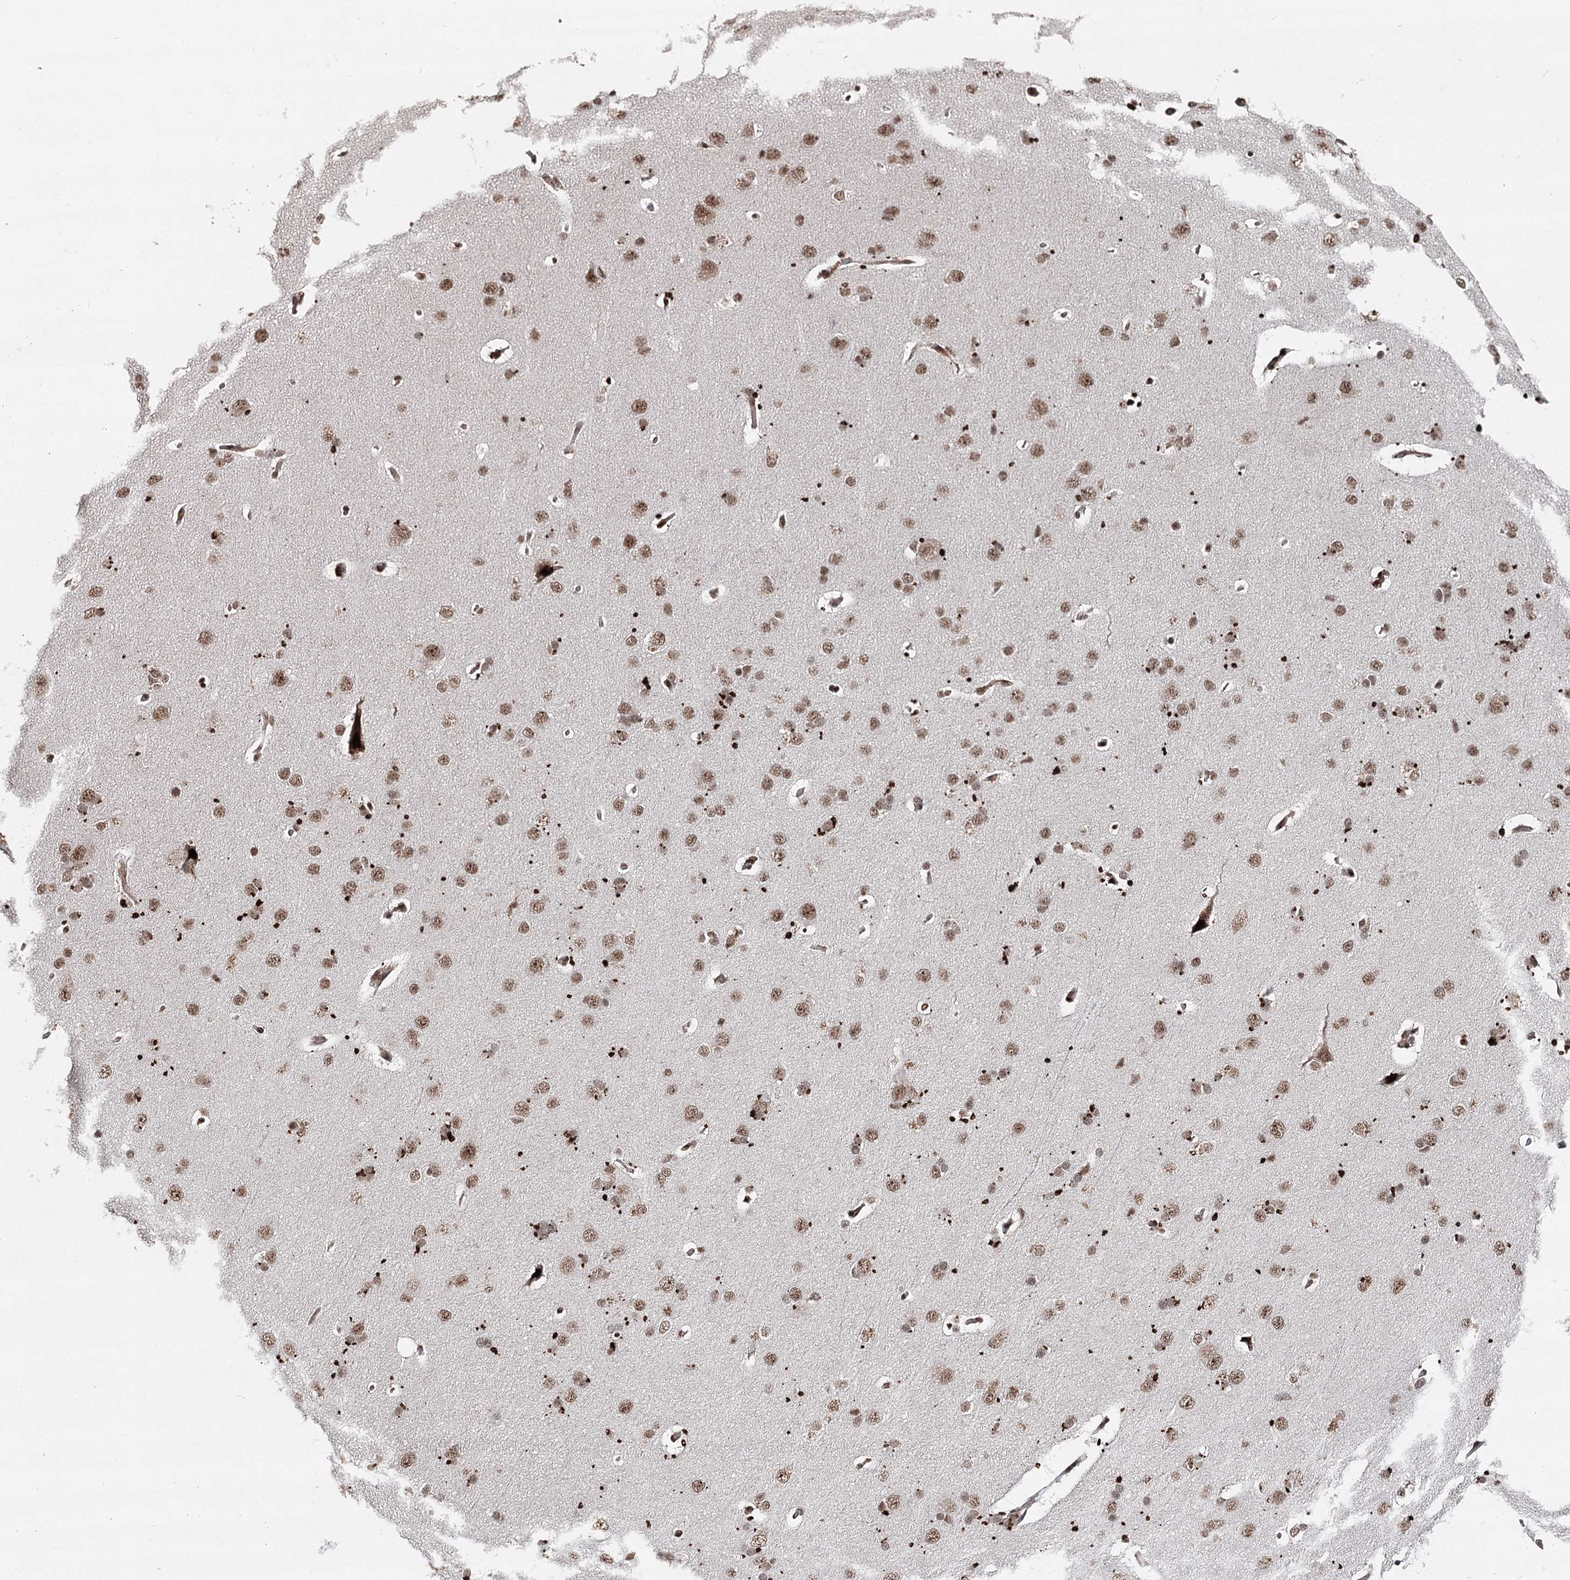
{"staining": {"intensity": "strong", "quantity": "25%-75%", "location": "cytoplasmic/membranous,nuclear"}, "tissue": "cerebral cortex", "cell_type": "Endothelial cells", "image_type": "normal", "snomed": [{"axis": "morphology", "description": "Normal tissue, NOS"}, {"axis": "topography", "description": "Cerebral cortex"}], "caption": "Strong cytoplasmic/membranous,nuclear expression for a protein is appreciated in about 25%-75% of endothelial cells of benign cerebral cortex using IHC.", "gene": "PDCD4", "patient": {"sex": "male", "age": 62}}